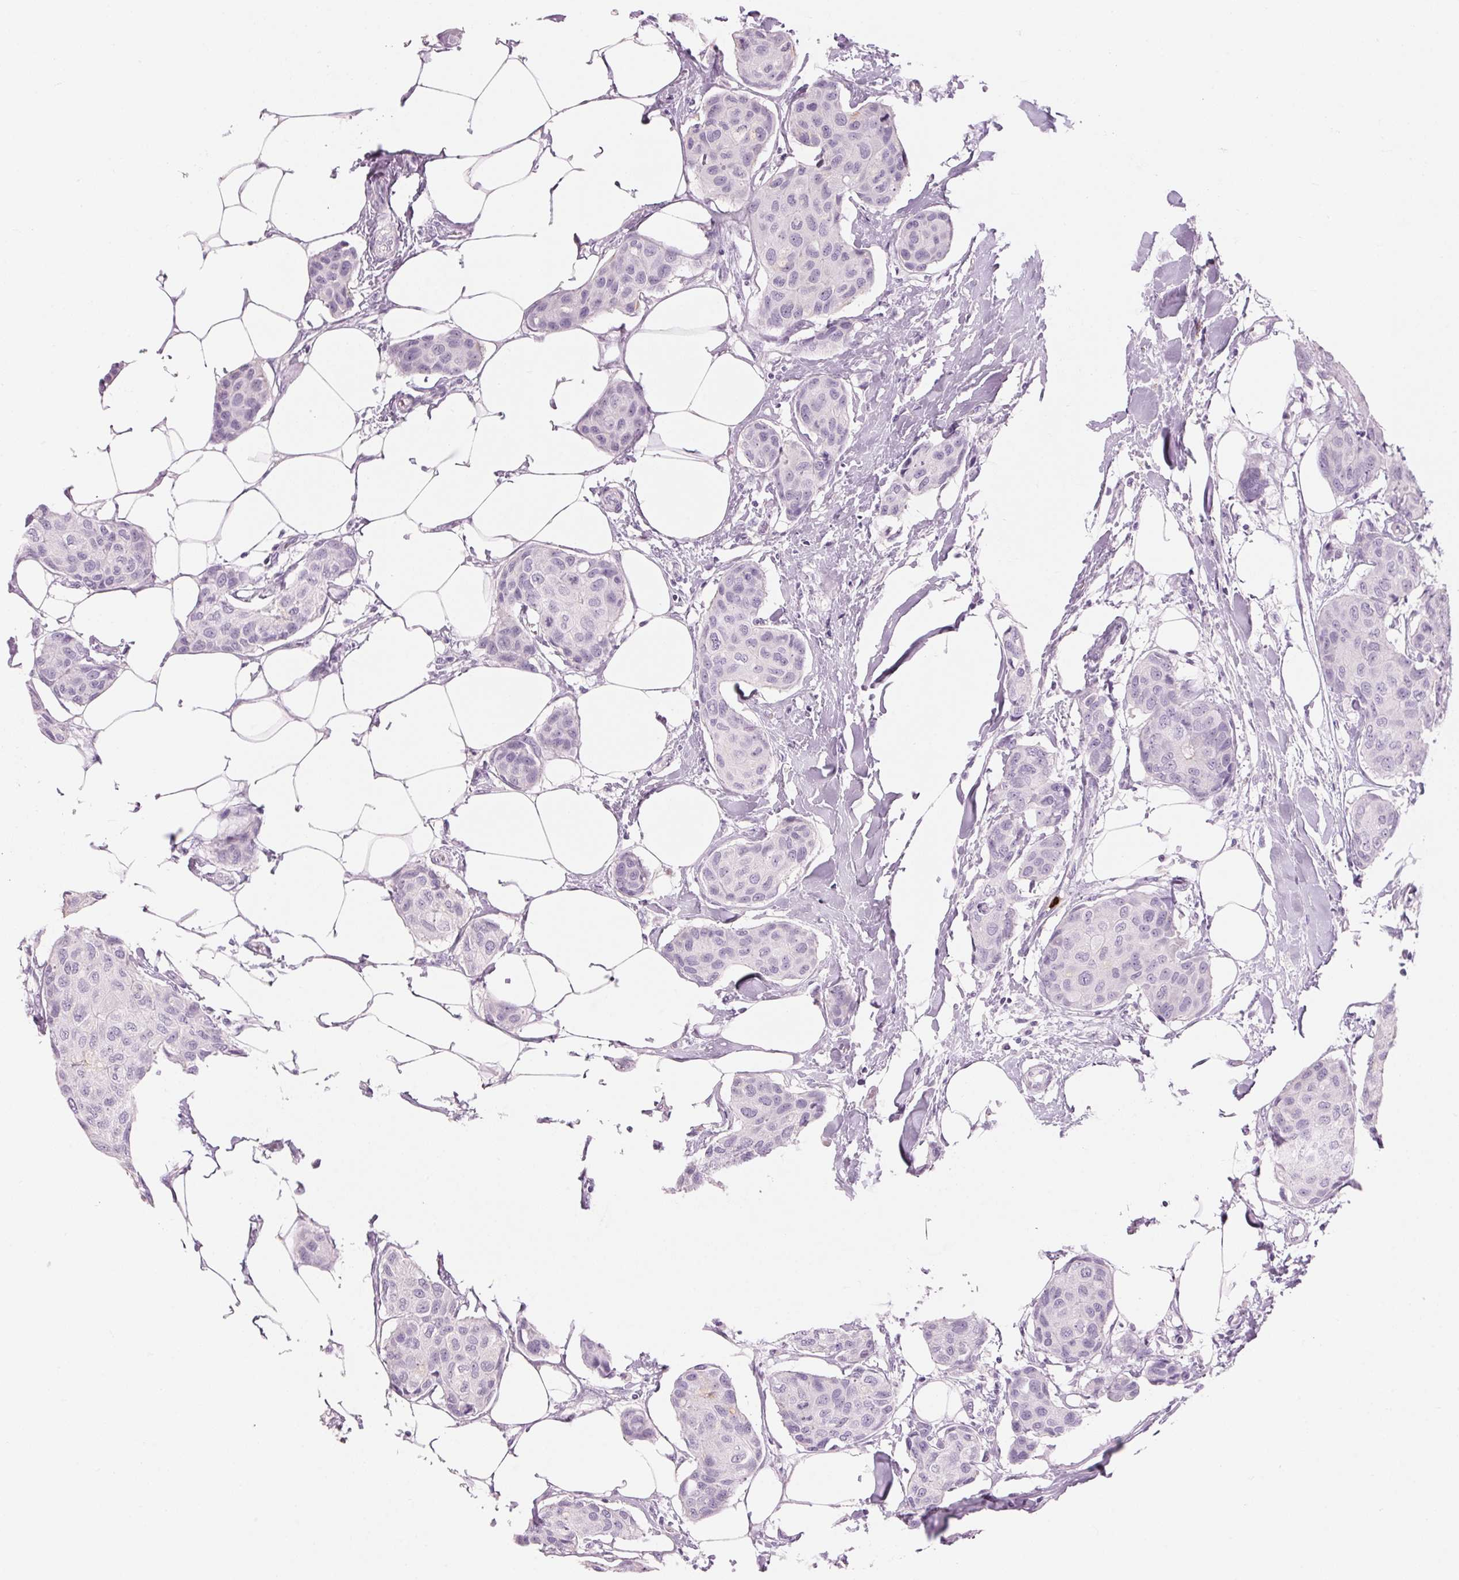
{"staining": {"intensity": "negative", "quantity": "none", "location": "none"}, "tissue": "breast cancer", "cell_type": "Tumor cells", "image_type": "cancer", "snomed": [{"axis": "morphology", "description": "Duct carcinoma"}, {"axis": "topography", "description": "Breast"}], "caption": "An IHC micrograph of intraductal carcinoma (breast) is shown. There is no staining in tumor cells of intraductal carcinoma (breast). The staining is performed using DAB brown chromogen with nuclei counter-stained in using hematoxylin.", "gene": "KLK7", "patient": {"sex": "female", "age": 80}}